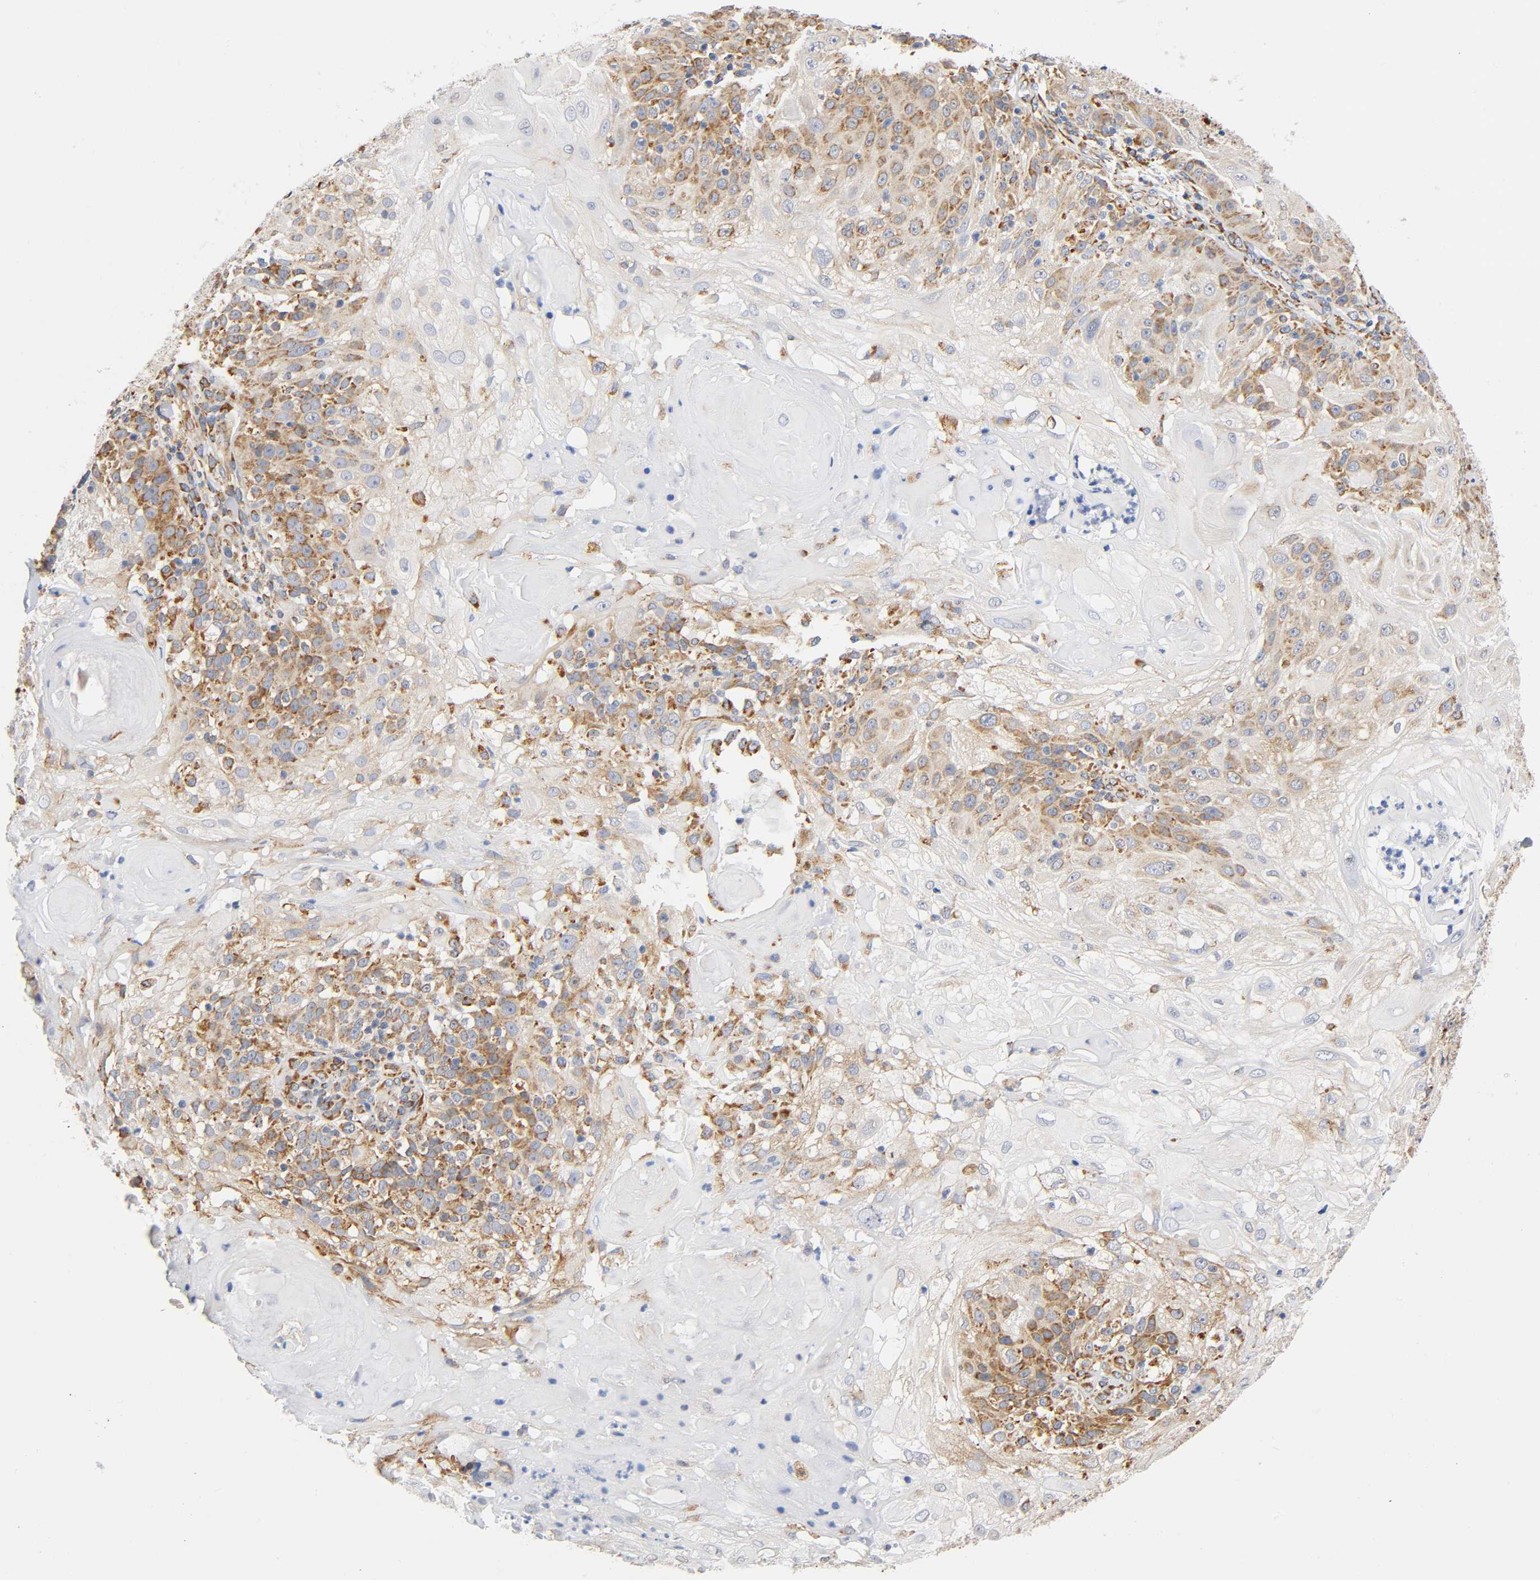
{"staining": {"intensity": "moderate", "quantity": "25%-75%", "location": "cytoplasmic/membranous"}, "tissue": "skin cancer", "cell_type": "Tumor cells", "image_type": "cancer", "snomed": [{"axis": "morphology", "description": "Normal tissue, NOS"}, {"axis": "morphology", "description": "Squamous cell carcinoma, NOS"}, {"axis": "topography", "description": "Skin"}], "caption": "The histopathology image shows a brown stain indicating the presence of a protein in the cytoplasmic/membranous of tumor cells in skin squamous cell carcinoma.", "gene": "UCKL1", "patient": {"sex": "female", "age": 83}}